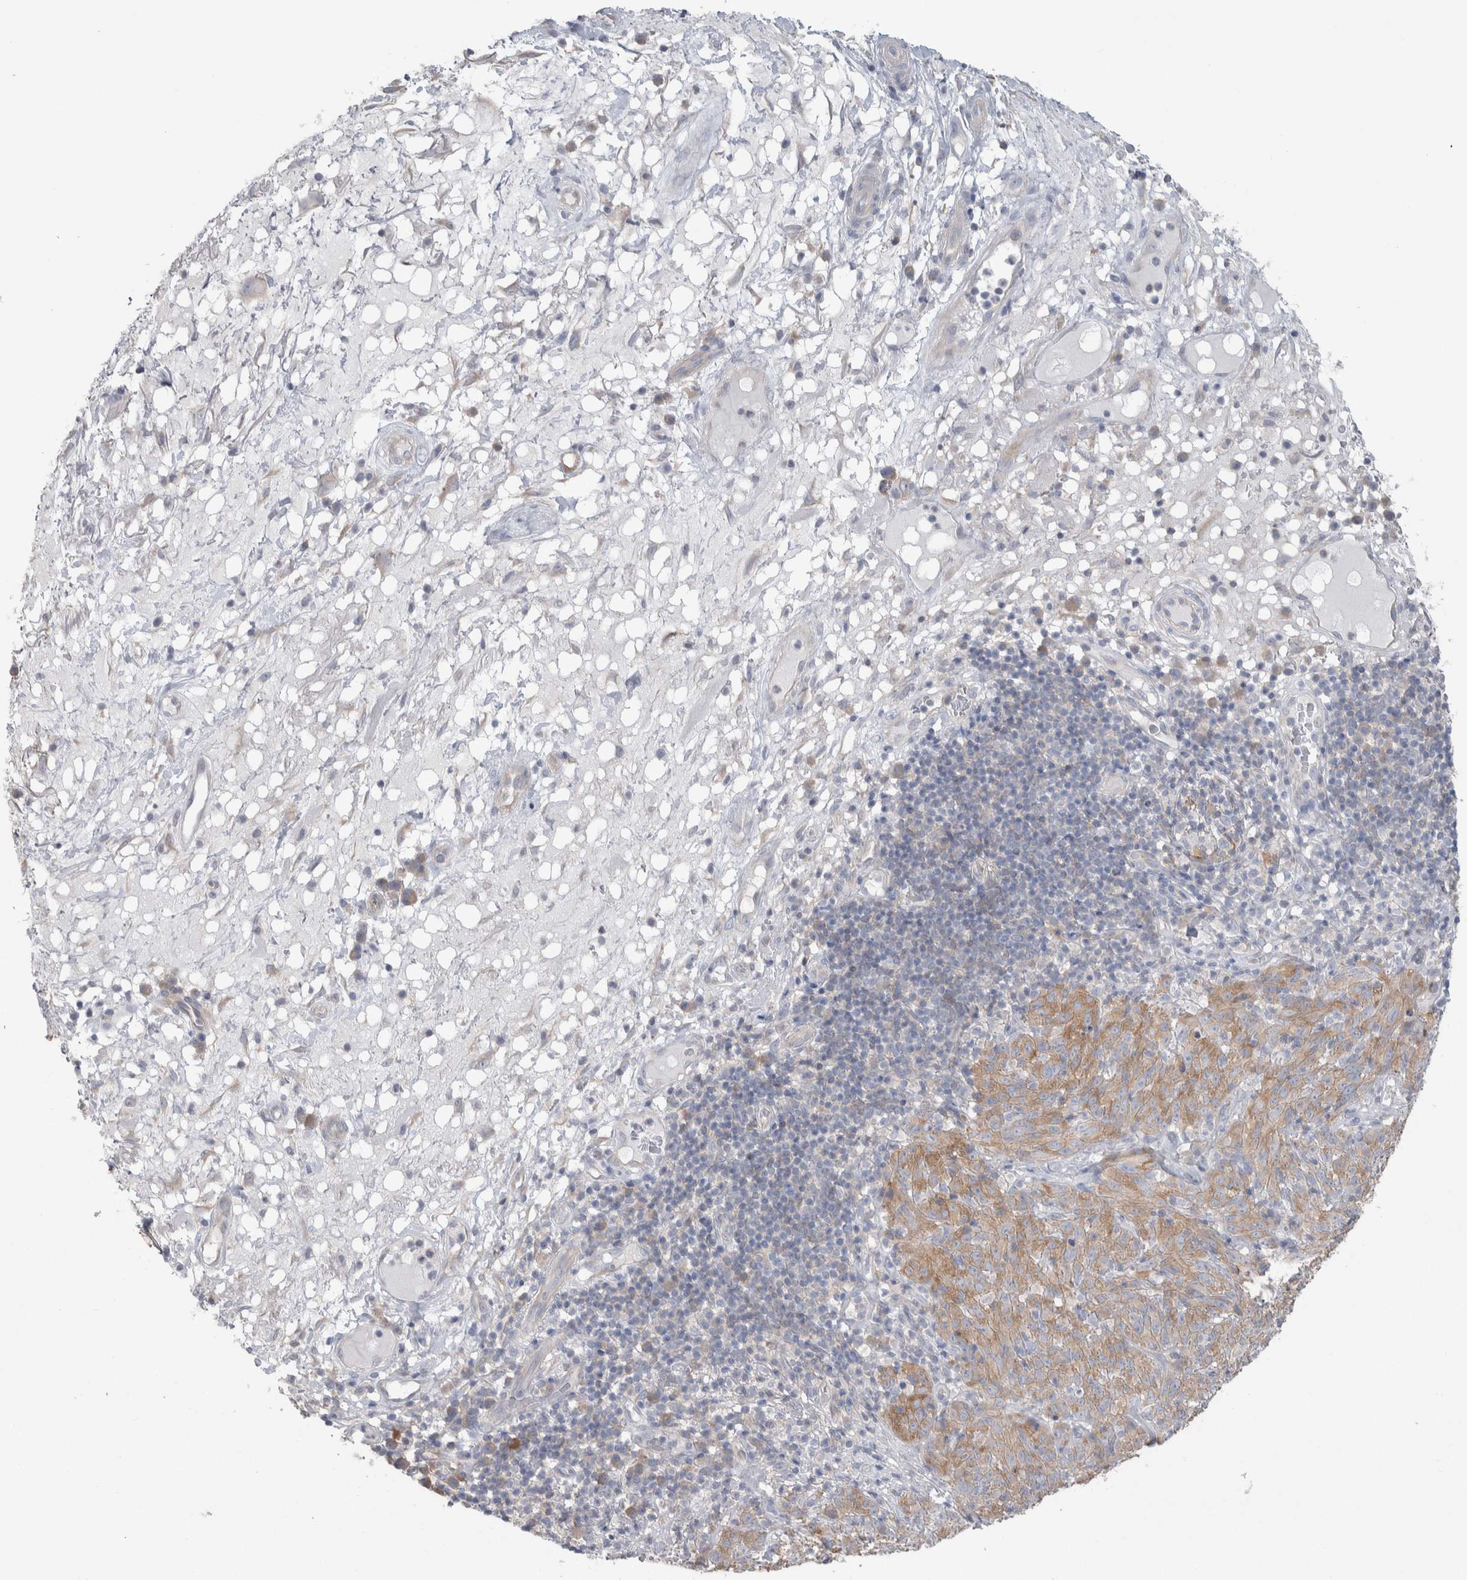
{"staining": {"intensity": "moderate", "quantity": "25%-75%", "location": "cytoplasmic/membranous"}, "tissue": "melanoma", "cell_type": "Tumor cells", "image_type": "cancer", "snomed": [{"axis": "morphology", "description": "Malignant melanoma, NOS"}, {"axis": "topography", "description": "Skin of head"}], "caption": "Melanoma tissue shows moderate cytoplasmic/membranous positivity in approximately 25%-75% of tumor cells, visualized by immunohistochemistry.", "gene": "GPHN", "patient": {"sex": "male", "age": 96}}